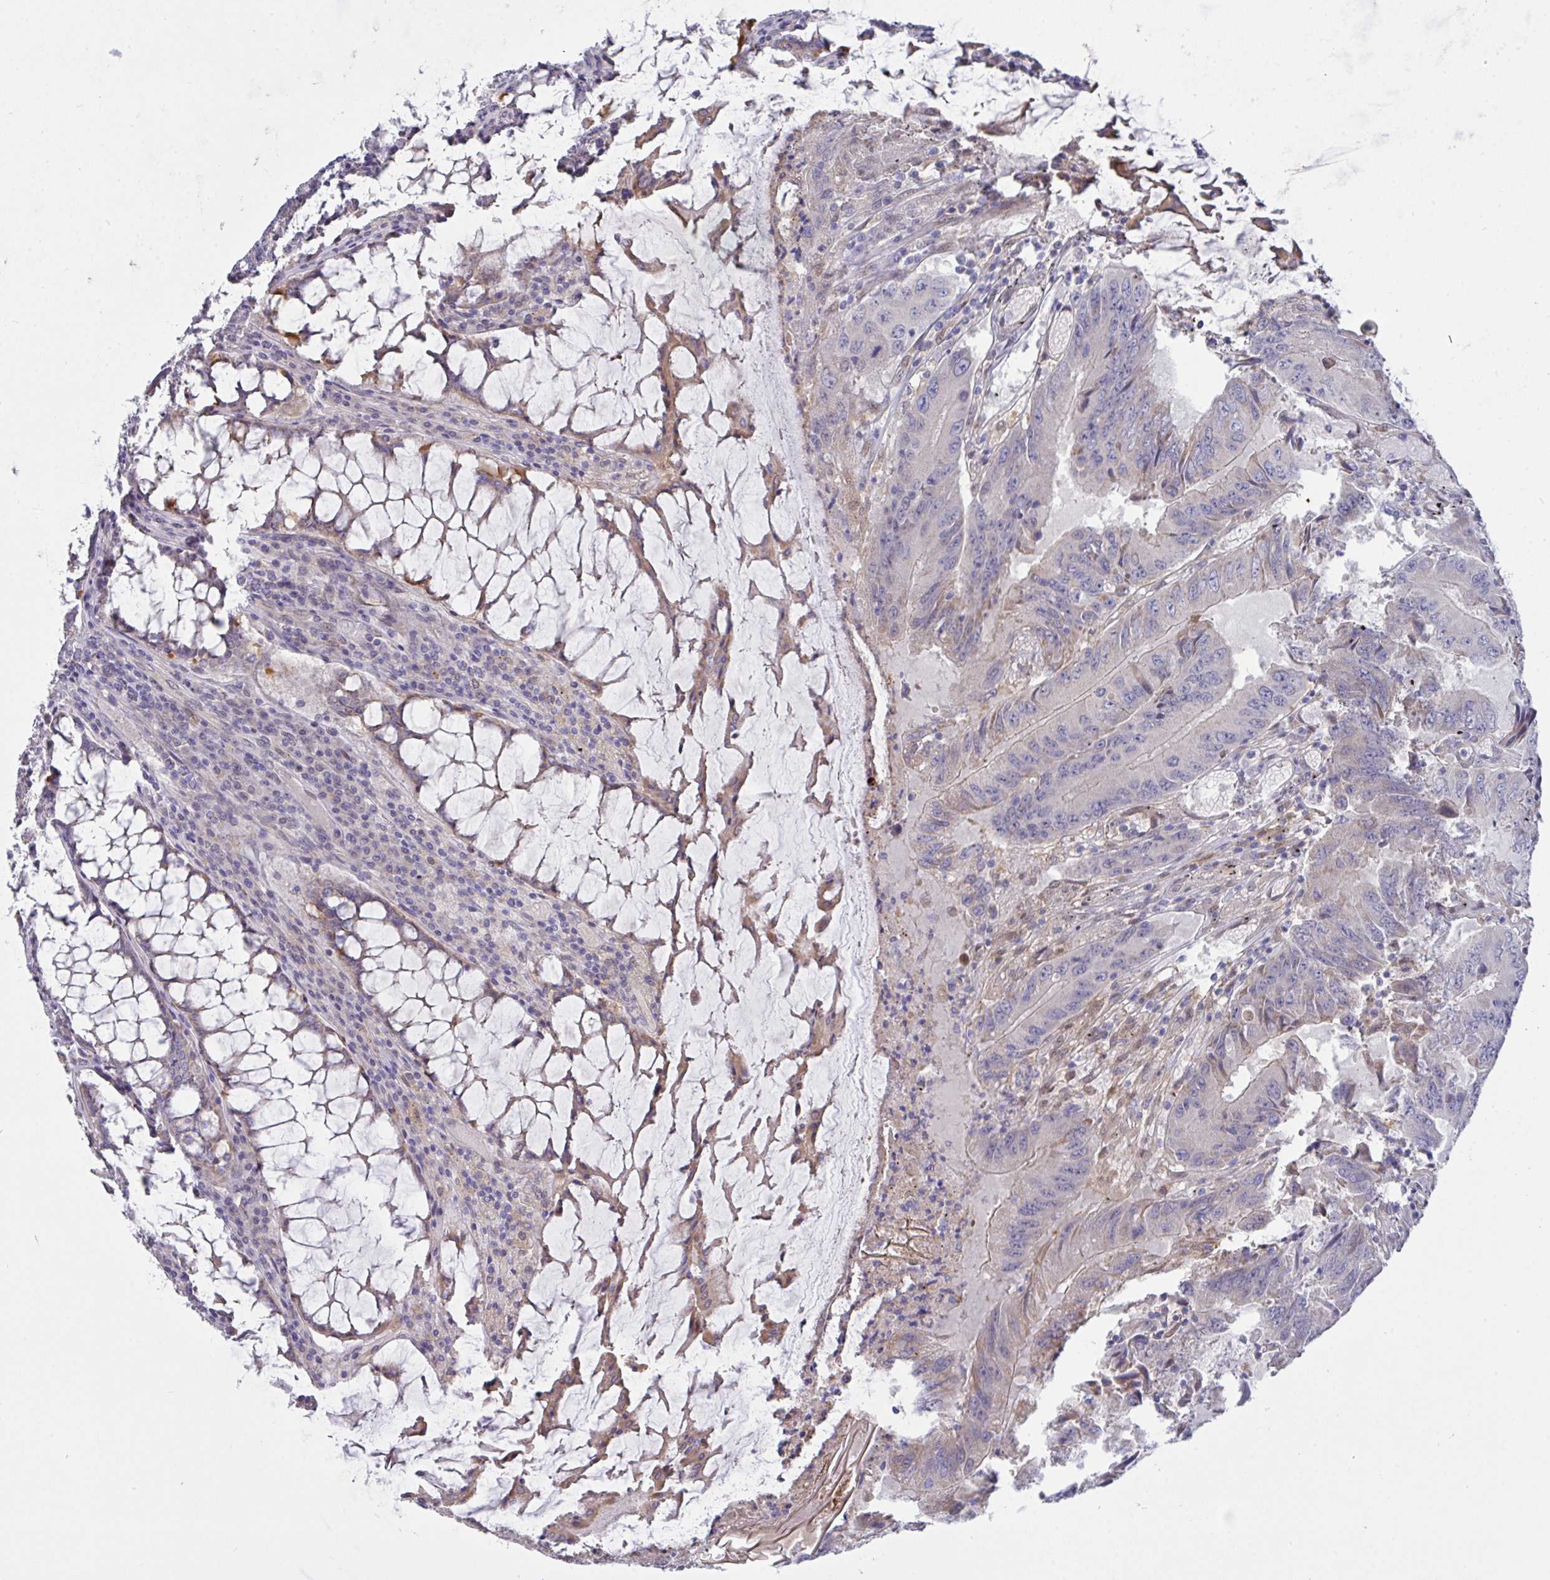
{"staining": {"intensity": "negative", "quantity": "none", "location": "none"}, "tissue": "colorectal cancer", "cell_type": "Tumor cells", "image_type": "cancer", "snomed": [{"axis": "morphology", "description": "Adenocarcinoma, NOS"}, {"axis": "topography", "description": "Colon"}], "caption": "There is no significant positivity in tumor cells of colorectal cancer.", "gene": "L3HYPDH", "patient": {"sex": "male", "age": 53}}